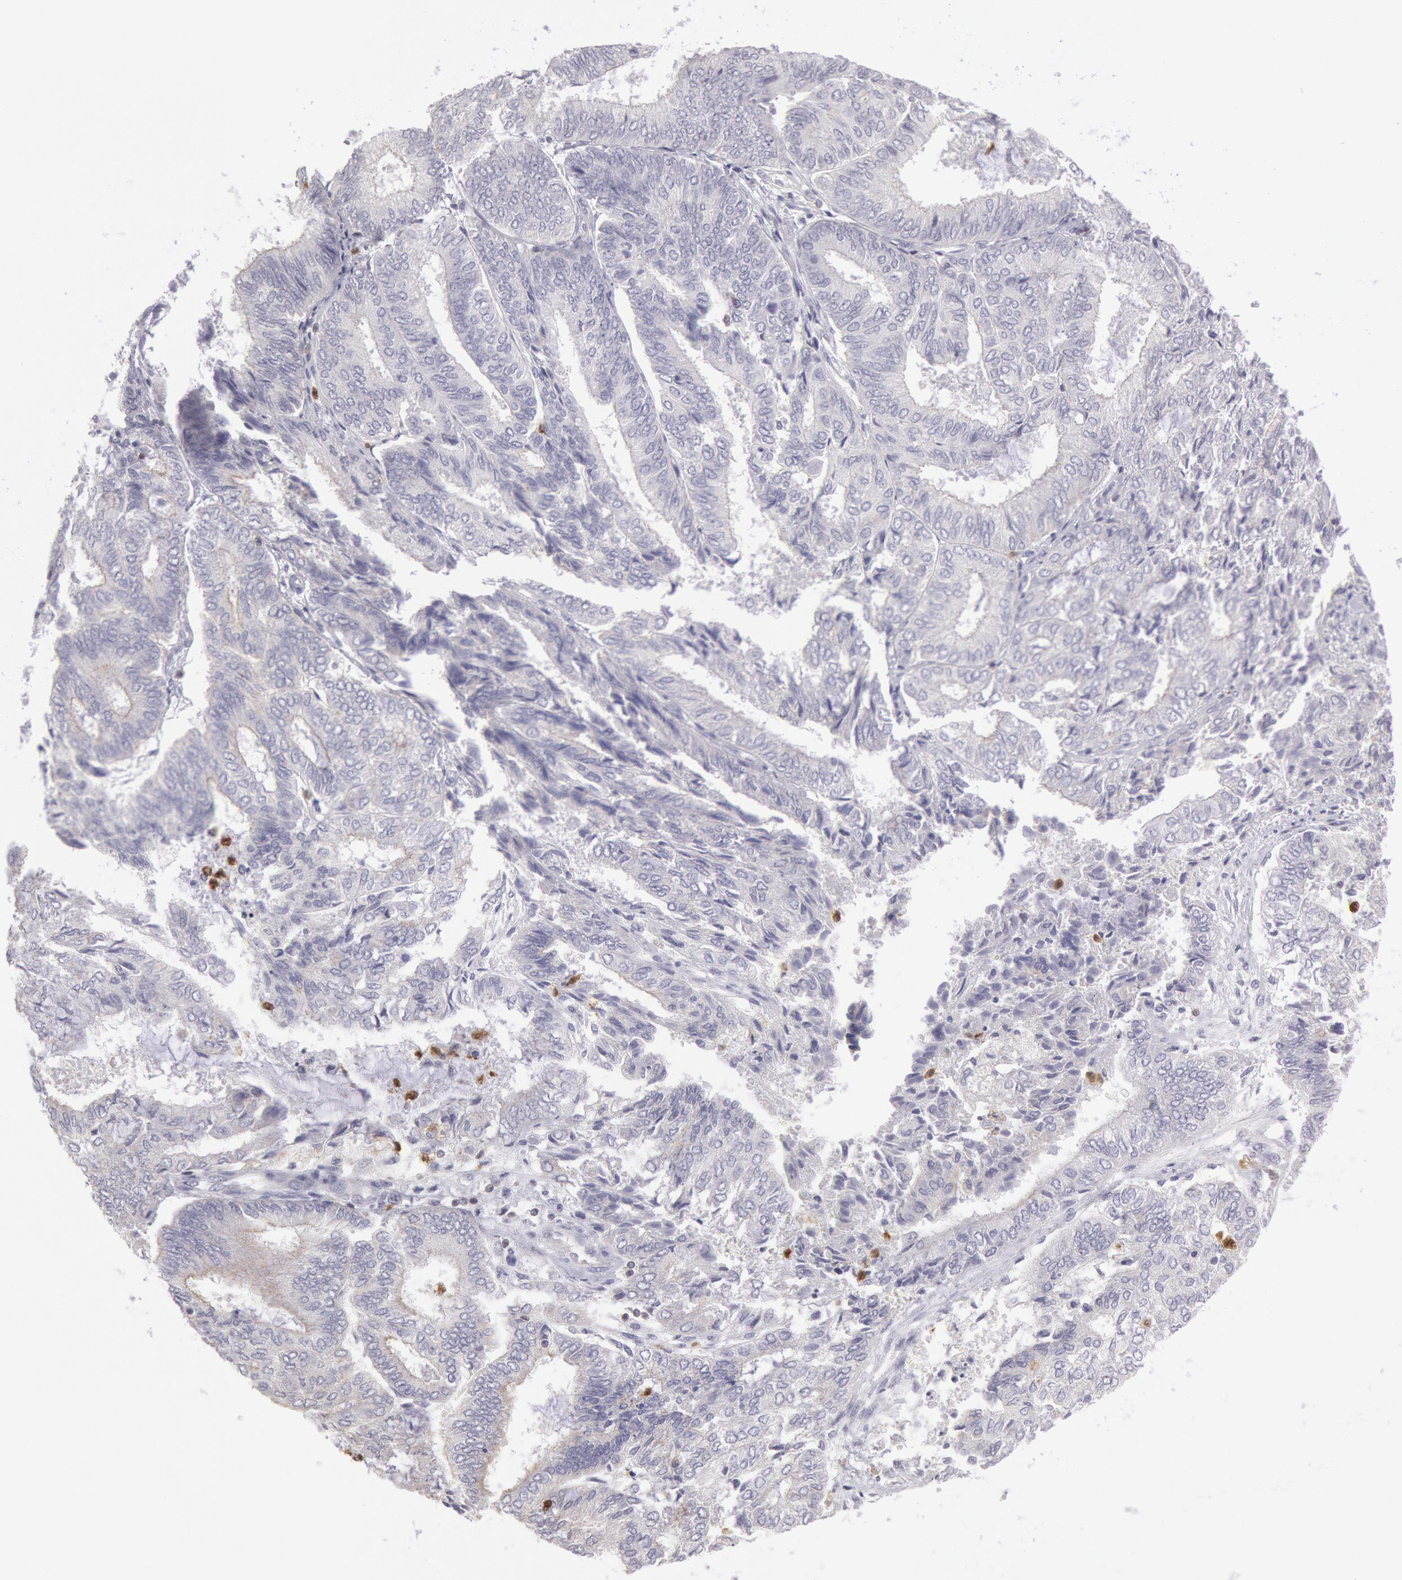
{"staining": {"intensity": "negative", "quantity": "none", "location": "none"}, "tissue": "endometrial cancer", "cell_type": "Tumor cells", "image_type": "cancer", "snomed": [{"axis": "morphology", "description": "Adenocarcinoma, NOS"}, {"axis": "topography", "description": "Endometrium"}], "caption": "Adenocarcinoma (endometrial) was stained to show a protein in brown. There is no significant expression in tumor cells. Nuclei are stained in blue.", "gene": "RAB27A", "patient": {"sex": "female", "age": 59}}